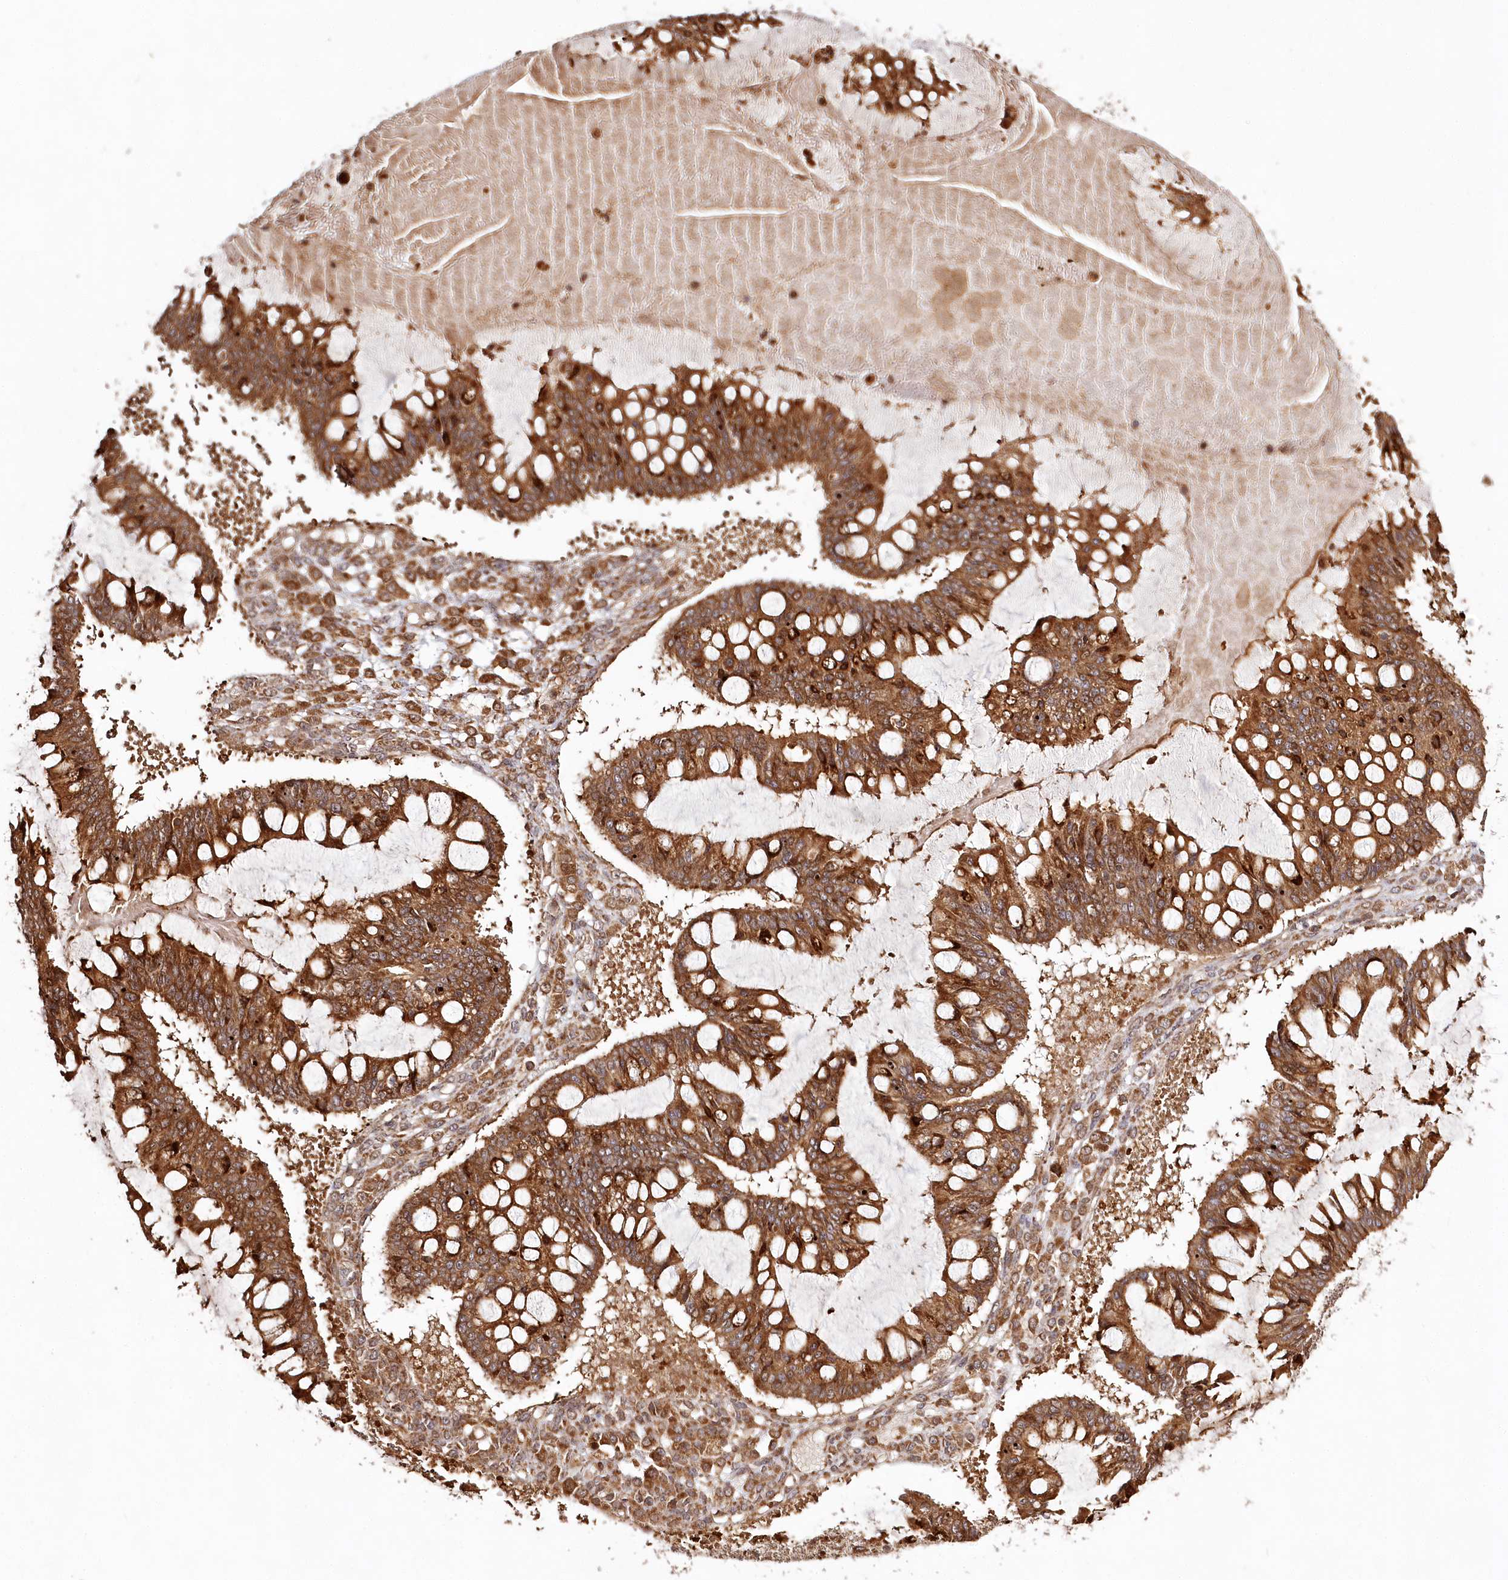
{"staining": {"intensity": "strong", "quantity": ">75%", "location": "cytoplasmic/membranous"}, "tissue": "ovarian cancer", "cell_type": "Tumor cells", "image_type": "cancer", "snomed": [{"axis": "morphology", "description": "Cystadenocarcinoma, mucinous, NOS"}, {"axis": "topography", "description": "Ovary"}], "caption": "Protein staining shows strong cytoplasmic/membranous expression in approximately >75% of tumor cells in ovarian mucinous cystadenocarcinoma.", "gene": "ULK2", "patient": {"sex": "female", "age": 73}}